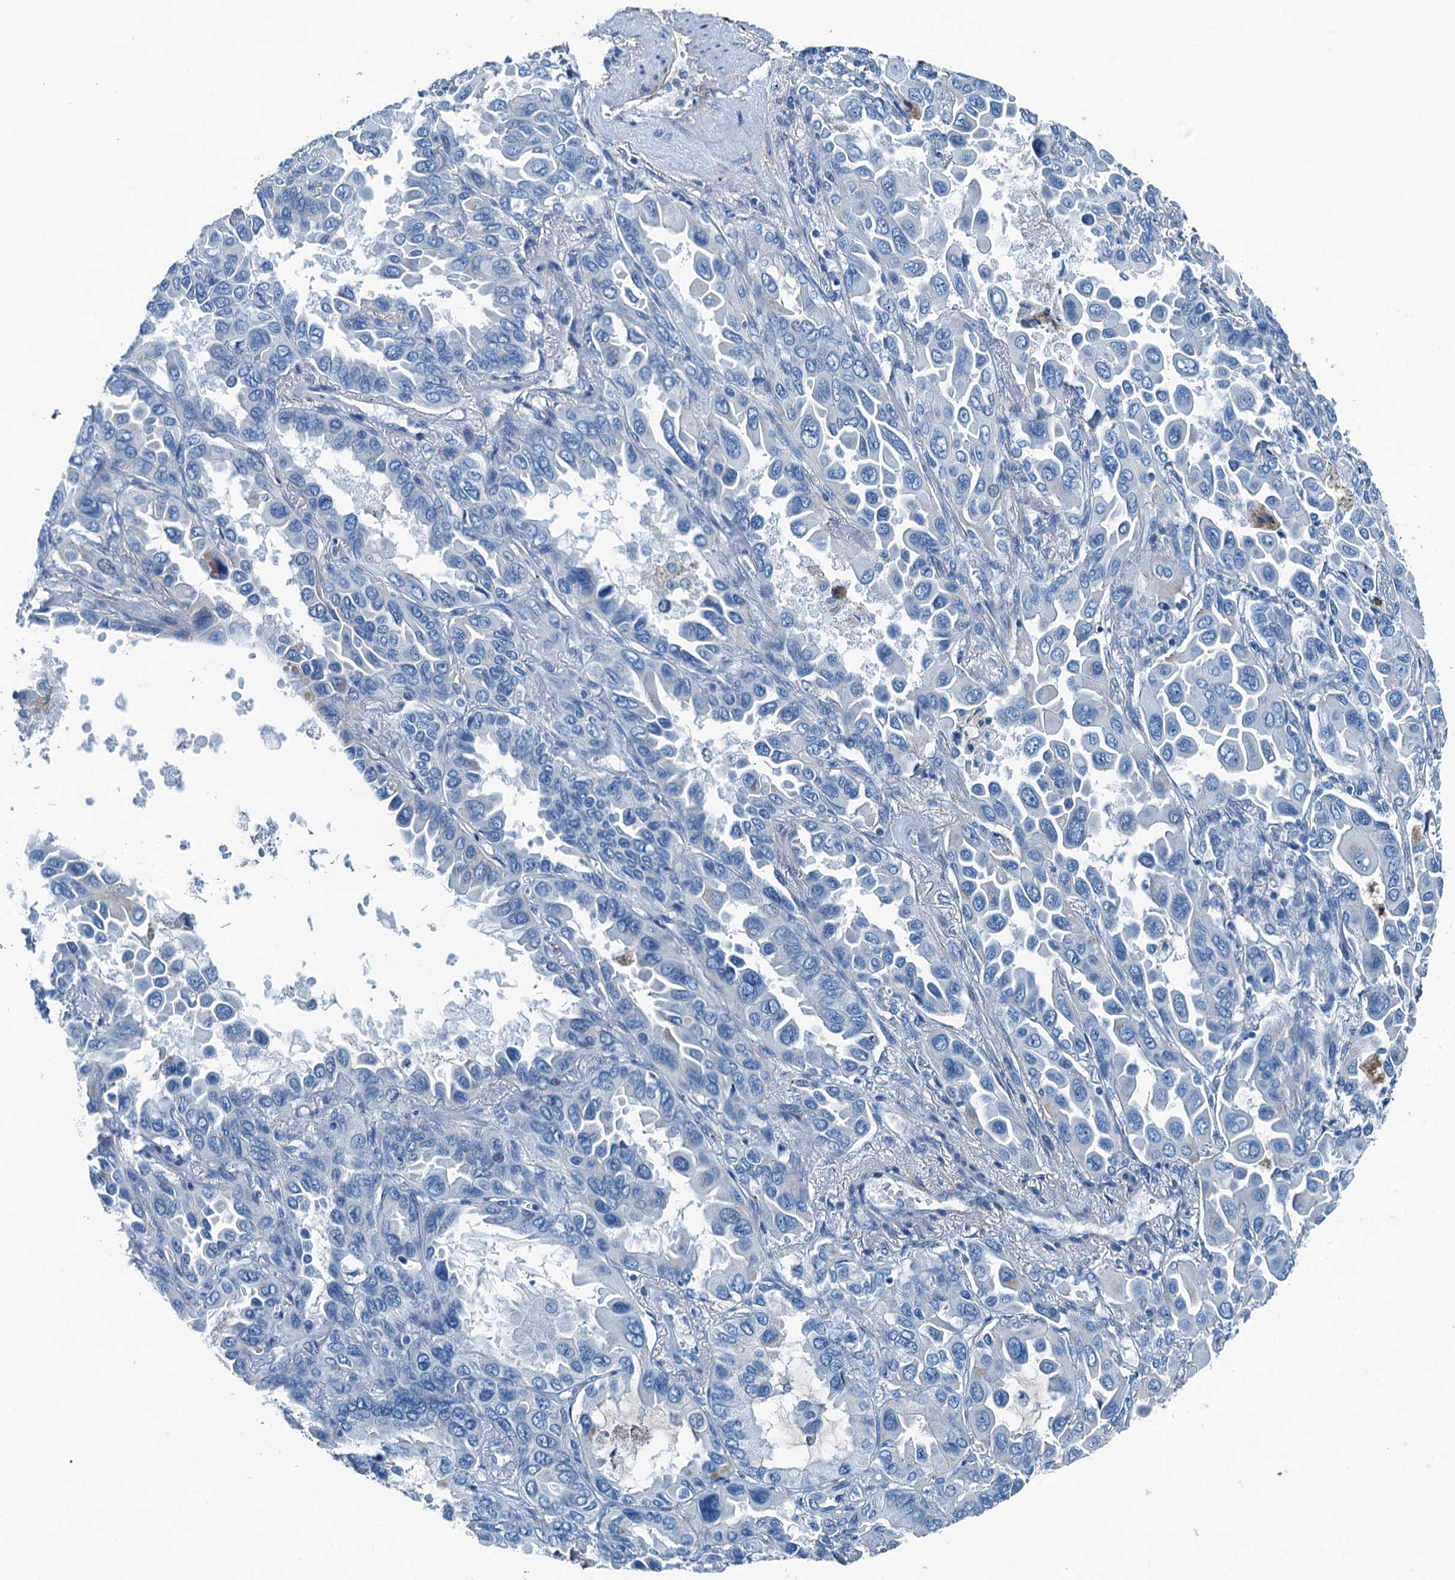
{"staining": {"intensity": "negative", "quantity": "none", "location": "none"}, "tissue": "lung cancer", "cell_type": "Tumor cells", "image_type": "cancer", "snomed": [{"axis": "morphology", "description": "Adenocarcinoma, NOS"}, {"axis": "topography", "description": "Lung"}], "caption": "The micrograph exhibits no staining of tumor cells in lung cancer.", "gene": "RAB3IL1", "patient": {"sex": "male", "age": 64}}